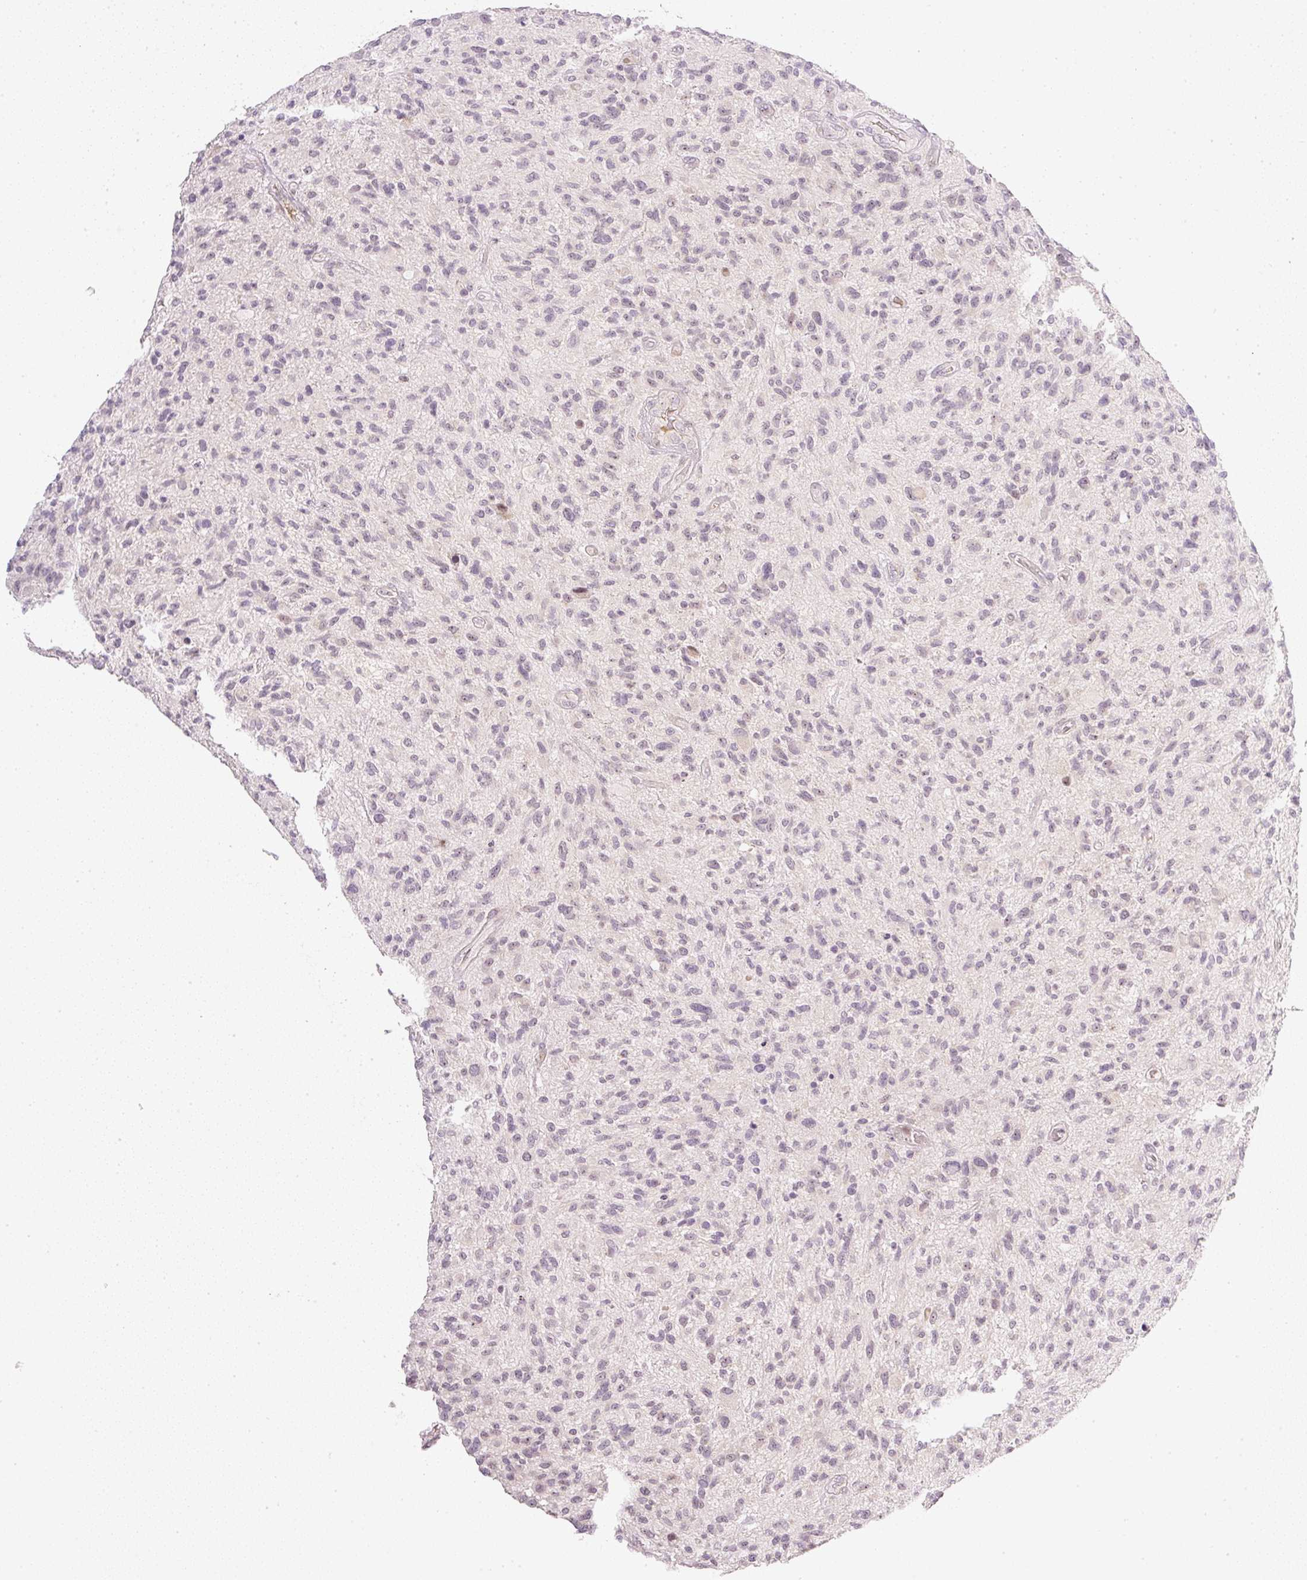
{"staining": {"intensity": "weak", "quantity": "25%-75%", "location": "nuclear"}, "tissue": "glioma", "cell_type": "Tumor cells", "image_type": "cancer", "snomed": [{"axis": "morphology", "description": "Glioma, malignant, High grade"}, {"axis": "topography", "description": "Brain"}], "caption": "Weak nuclear staining for a protein is appreciated in about 25%-75% of tumor cells of malignant glioma (high-grade) using immunohistochemistry.", "gene": "AAR2", "patient": {"sex": "male", "age": 47}}